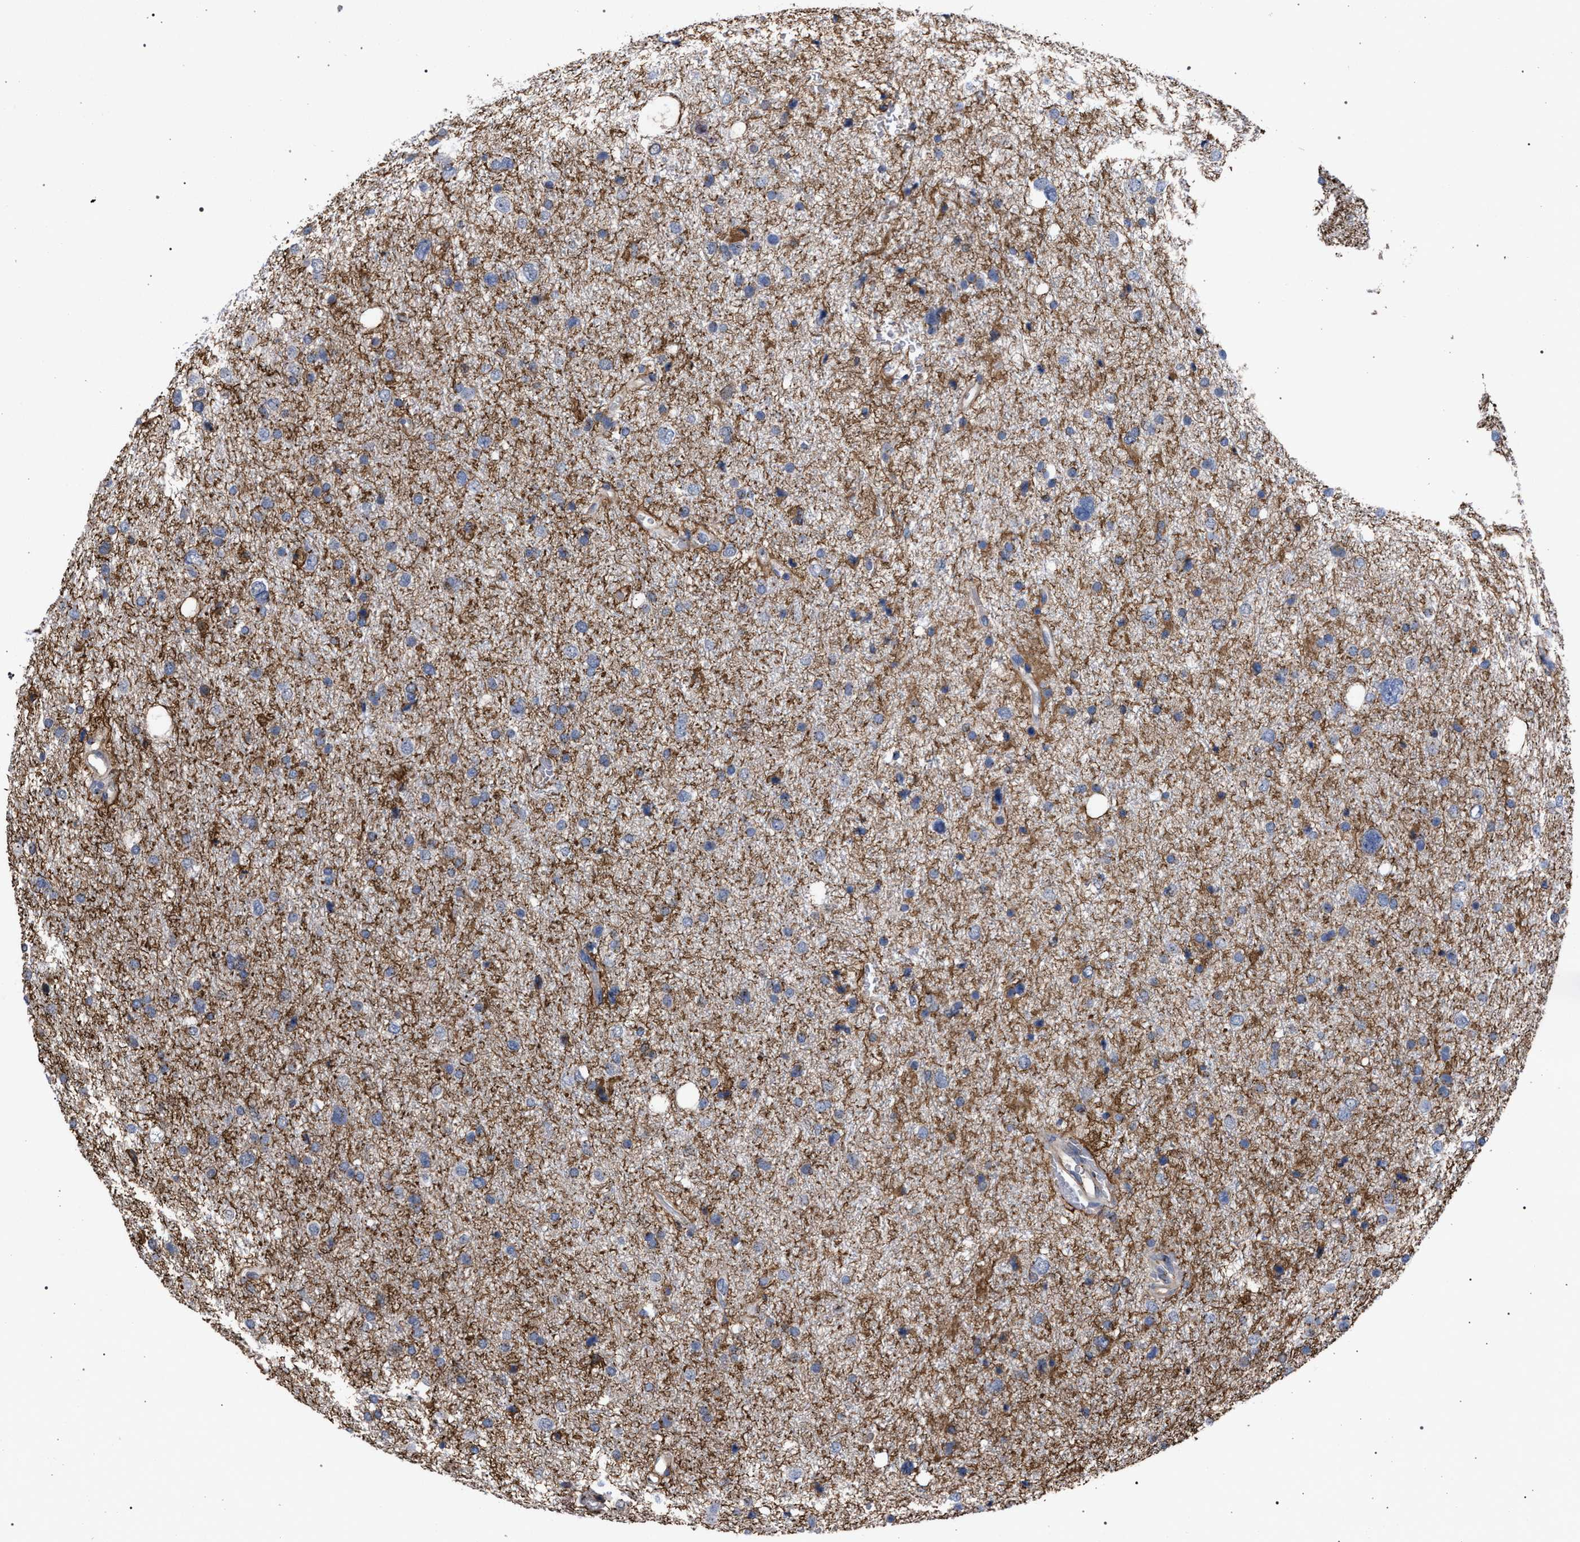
{"staining": {"intensity": "weak", "quantity": "25%-75%", "location": "cytoplasmic/membranous"}, "tissue": "glioma", "cell_type": "Tumor cells", "image_type": "cancer", "snomed": [{"axis": "morphology", "description": "Glioma, malignant, Low grade"}, {"axis": "topography", "description": "Brain"}], "caption": "Protein staining of low-grade glioma (malignant) tissue demonstrates weak cytoplasmic/membranous expression in approximately 25%-75% of tumor cells. (Stains: DAB (3,3'-diaminobenzidine) in brown, nuclei in blue, Microscopy: brightfield microscopy at high magnification).", "gene": "GOLGA2", "patient": {"sex": "female", "age": 37}}